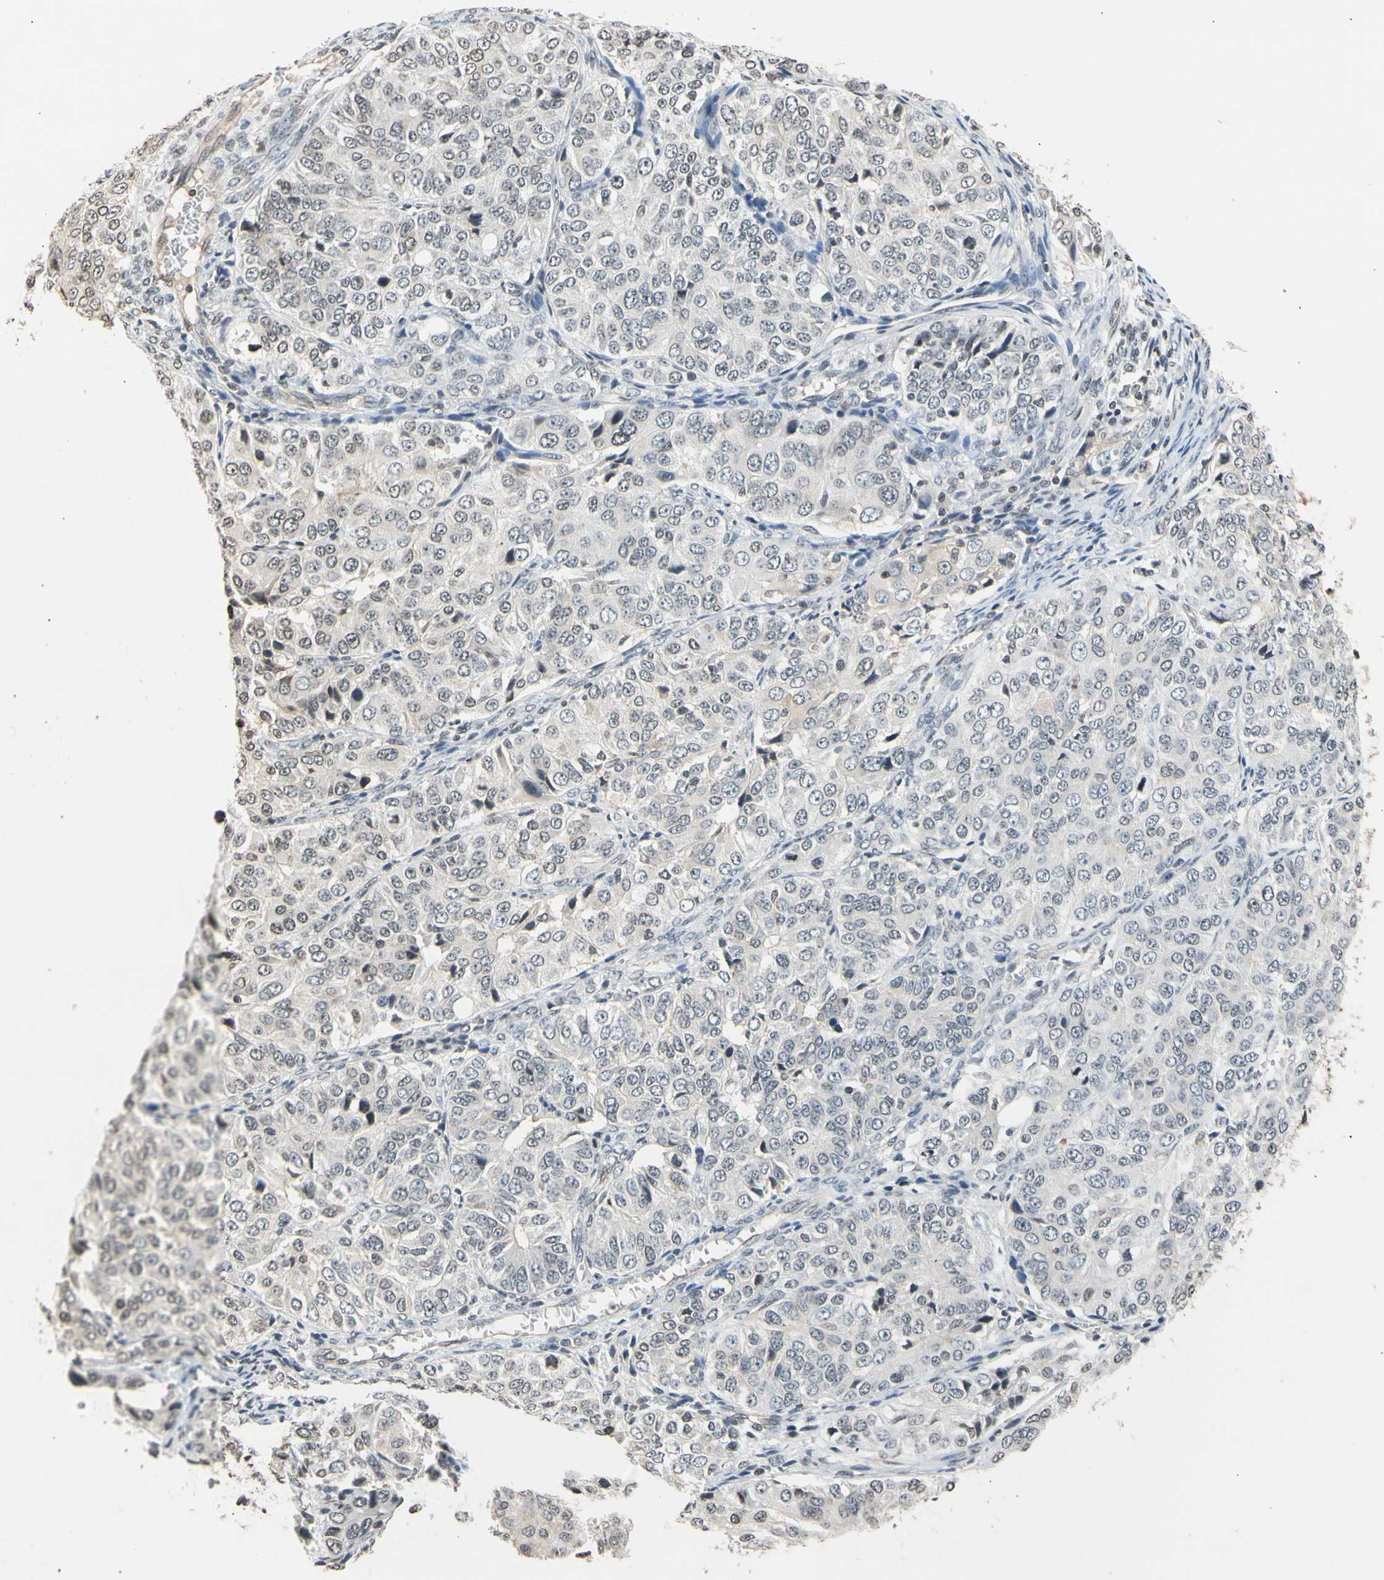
{"staining": {"intensity": "negative", "quantity": "none", "location": "none"}, "tissue": "ovarian cancer", "cell_type": "Tumor cells", "image_type": "cancer", "snomed": [{"axis": "morphology", "description": "Carcinoma, endometroid"}, {"axis": "topography", "description": "Ovary"}], "caption": "Ovarian cancer (endometroid carcinoma) was stained to show a protein in brown. There is no significant positivity in tumor cells. Brightfield microscopy of IHC stained with DAB (3,3'-diaminobenzidine) (brown) and hematoxylin (blue), captured at high magnification.", "gene": "GPX4", "patient": {"sex": "female", "age": 51}}